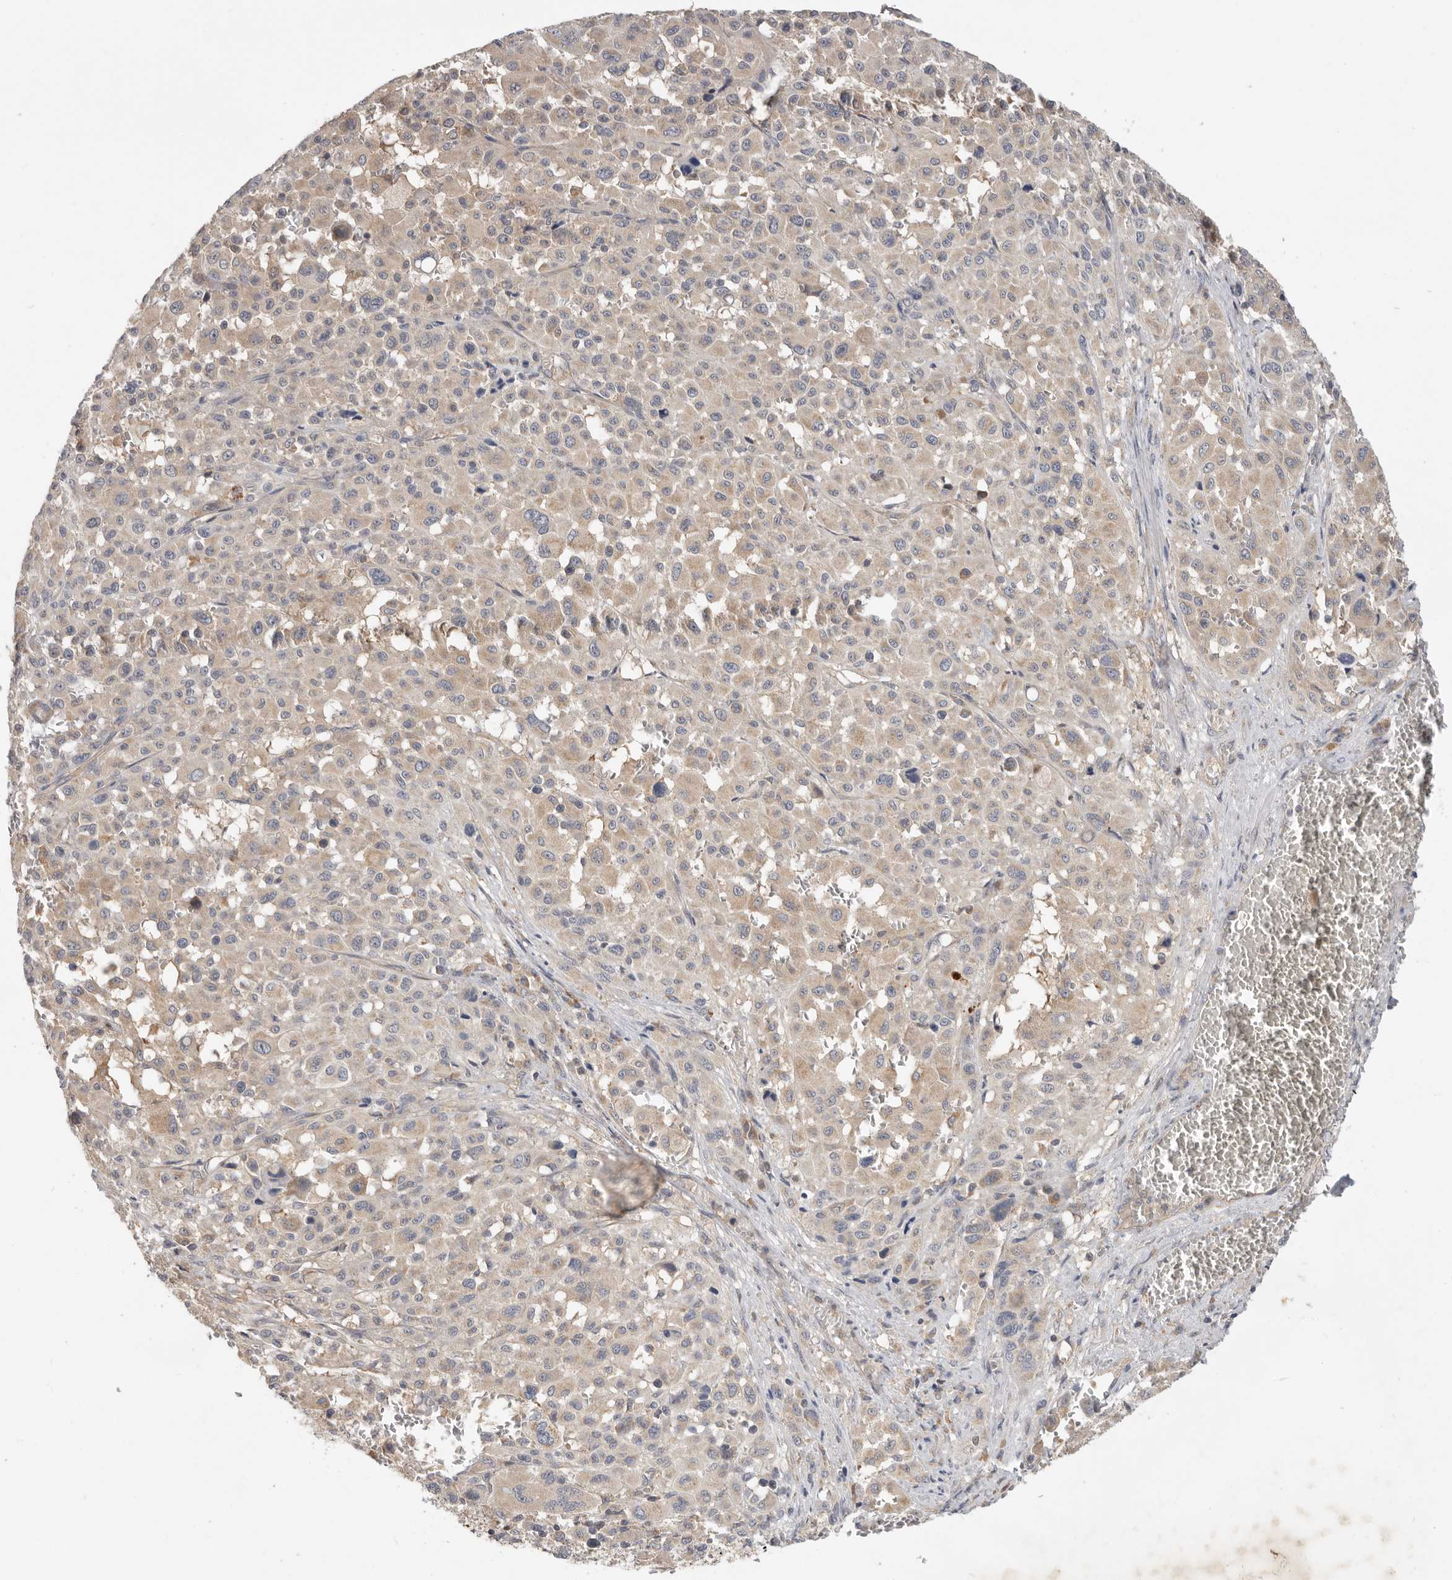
{"staining": {"intensity": "moderate", "quantity": "25%-75%", "location": "cytoplasmic/membranous"}, "tissue": "melanoma", "cell_type": "Tumor cells", "image_type": "cancer", "snomed": [{"axis": "morphology", "description": "Malignant melanoma, Metastatic site"}, {"axis": "topography", "description": "Skin"}], "caption": "IHC (DAB) staining of human melanoma shows moderate cytoplasmic/membranous protein expression in about 25%-75% of tumor cells. (Brightfield microscopy of DAB IHC at high magnification).", "gene": "PPP1R42", "patient": {"sex": "female", "age": 74}}